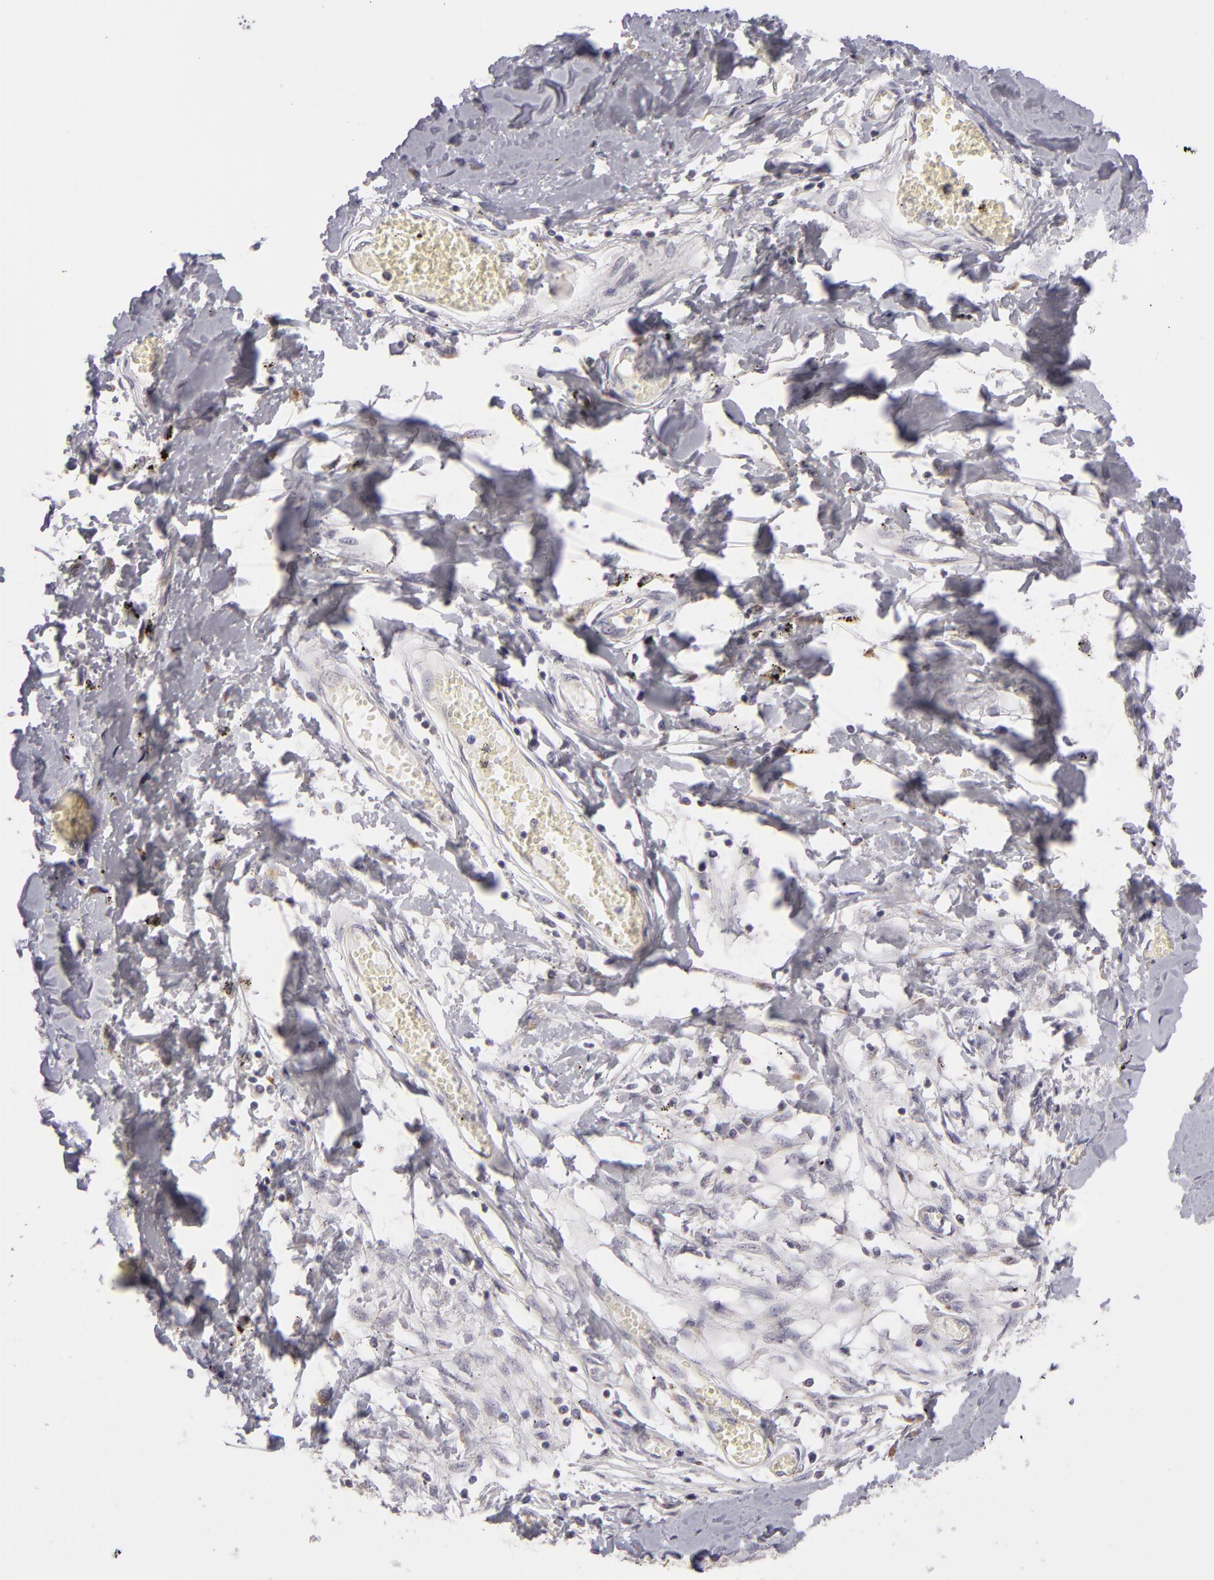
{"staining": {"intensity": "negative", "quantity": "none", "location": "none"}, "tissue": "adipose tissue", "cell_type": "Adipocytes", "image_type": "normal", "snomed": [{"axis": "morphology", "description": "Normal tissue, NOS"}, {"axis": "morphology", "description": "Sarcoma, NOS"}, {"axis": "topography", "description": "Skin"}, {"axis": "topography", "description": "Soft tissue"}], "caption": "High magnification brightfield microscopy of normal adipose tissue stained with DAB (3,3'-diaminobenzidine) (brown) and counterstained with hematoxylin (blue): adipocytes show no significant expression.", "gene": "ATP2B3", "patient": {"sex": "female", "age": 51}}